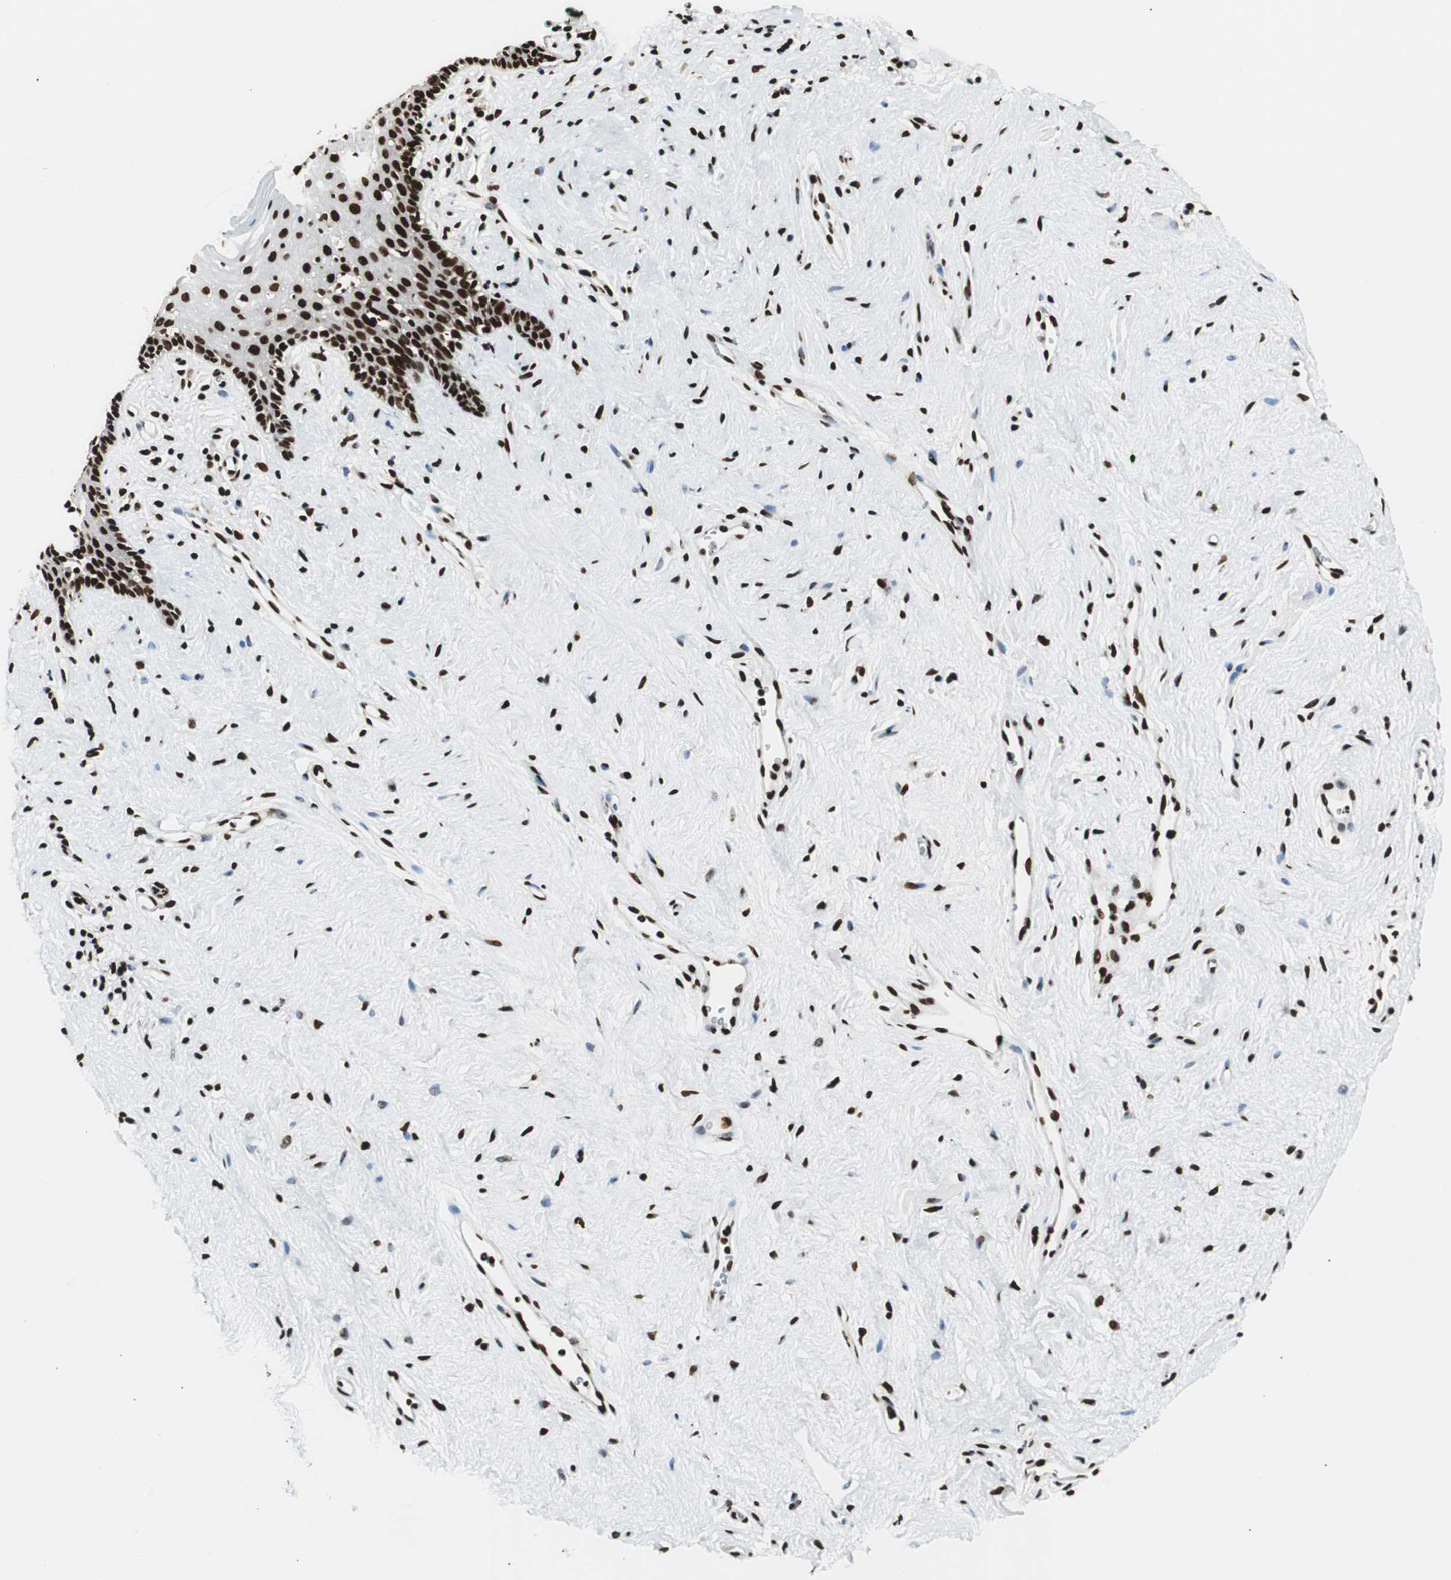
{"staining": {"intensity": "strong", "quantity": ">75%", "location": "nuclear"}, "tissue": "vagina", "cell_type": "Squamous epithelial cells", "image_type": "normal", "snomed": [{"axis": "morphology", "description": "Normal tissue, NOS"}, {"axis": "topography", "description": "Vagina"}], "caption": "Immunohistochemistry (DAB (3,3'-diaminobenzidine)) staining of unremarkable human vagina exhibits strong nuclear protein staining in about >75% of squamous epithelial cells. (IHC, brightfield microscopy, high magnification).", "gene": "EWSR1", "patient": {"sex": "female", "age": 44}}